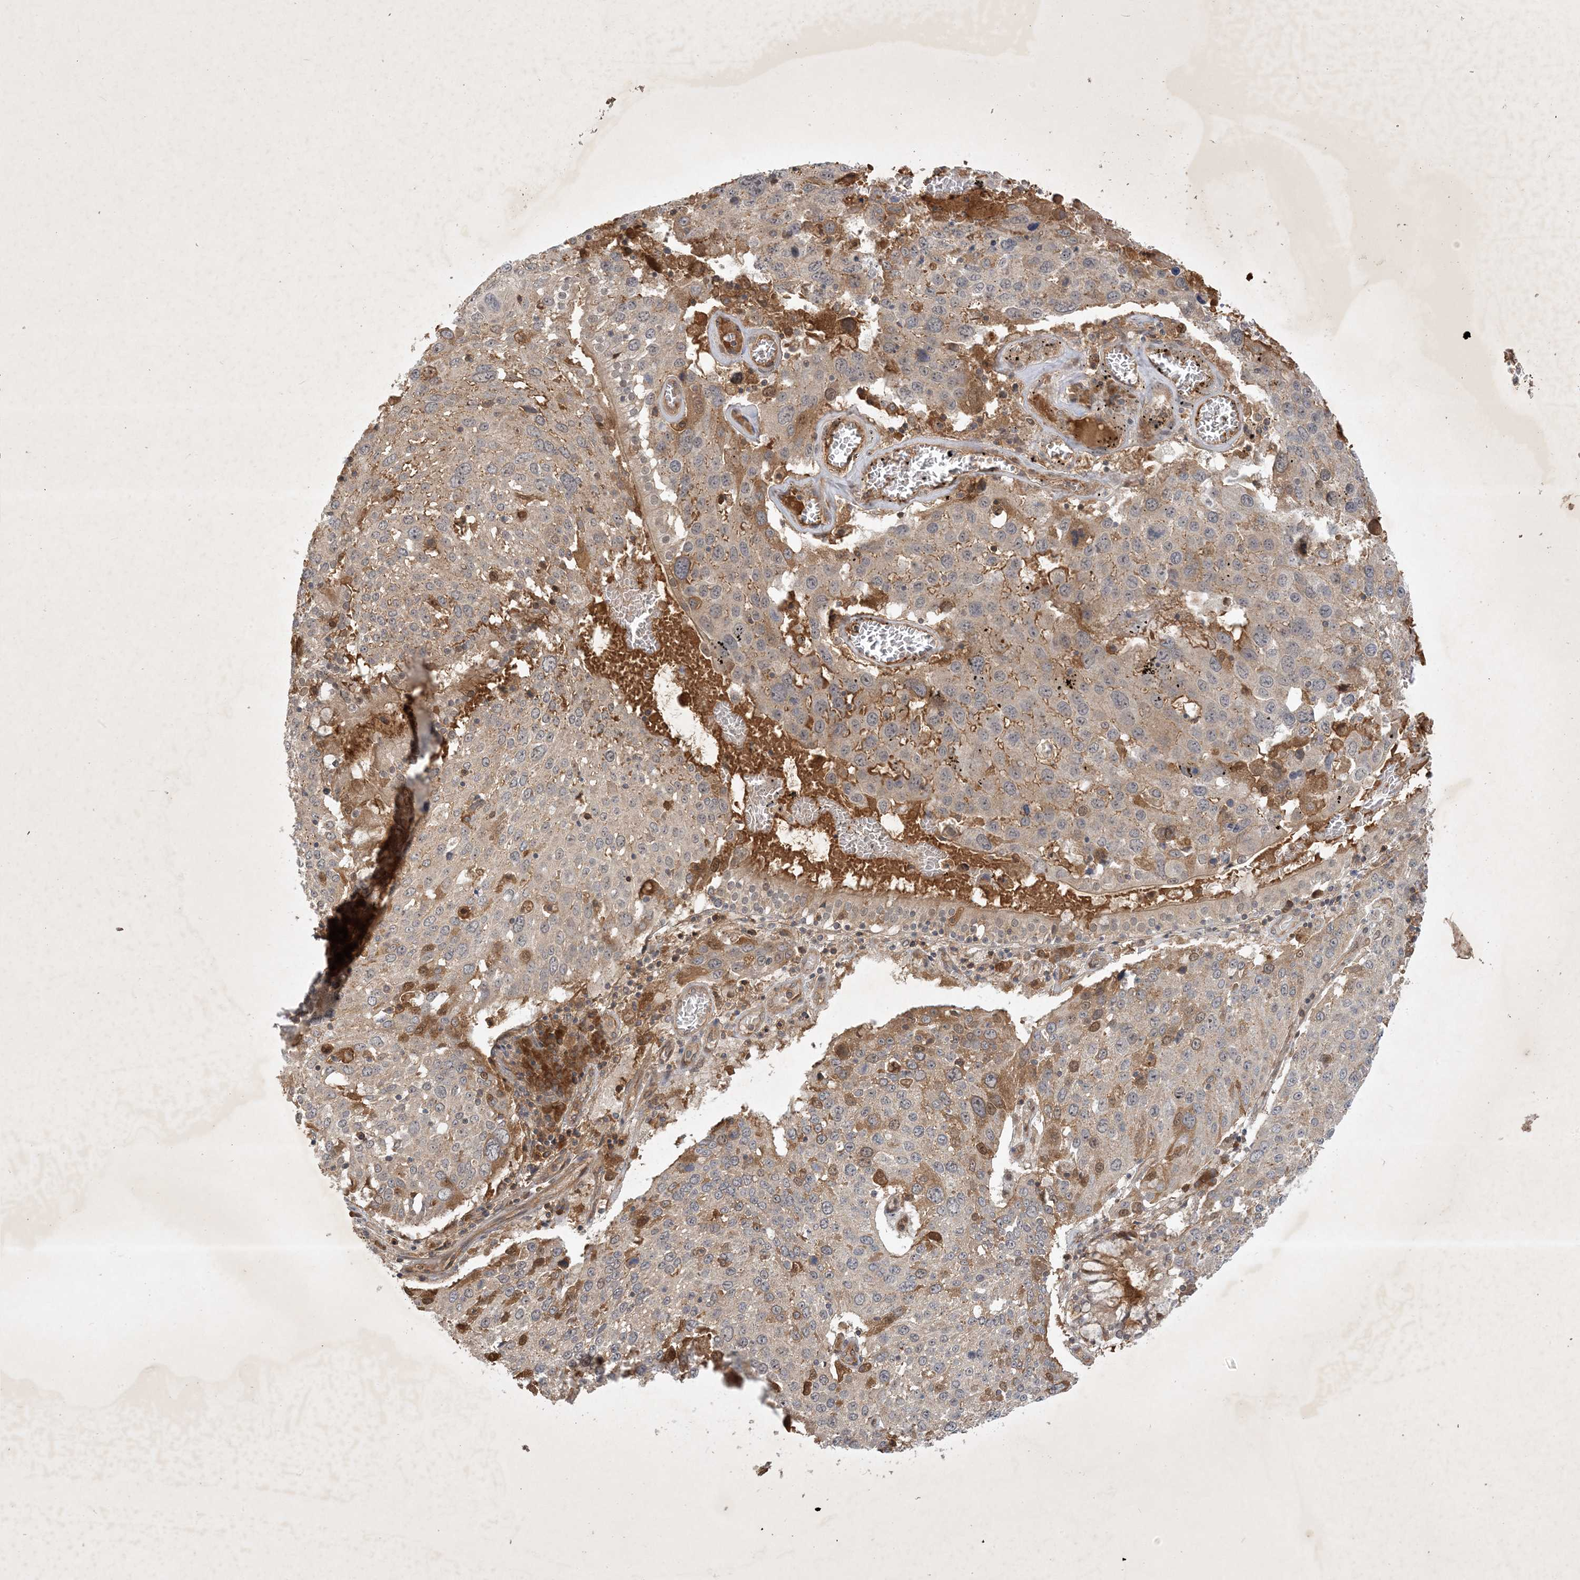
{"staining": {"intensity": "strong", "quantity": "<25%", "location": "cytoplasmic/membranous,nuclear"}, "tissue": "lung cancer", "cell_type": "Tumor cells", "image_type": "cancer", "snomed": [{"axis": "morphology", "description": "Squamous cell carcinoma, NOS"}, {"axis": "topography", "description": "Lung"}], "caption": "Tumor cells show medium levels of strong cytoplasmic/membranous and nuclear expression in about <25% of cells in lung cancer (squamous cell carcinoma).", "gene": "ZCCHC4", "patient": {"sex": "male", "age": 65}}